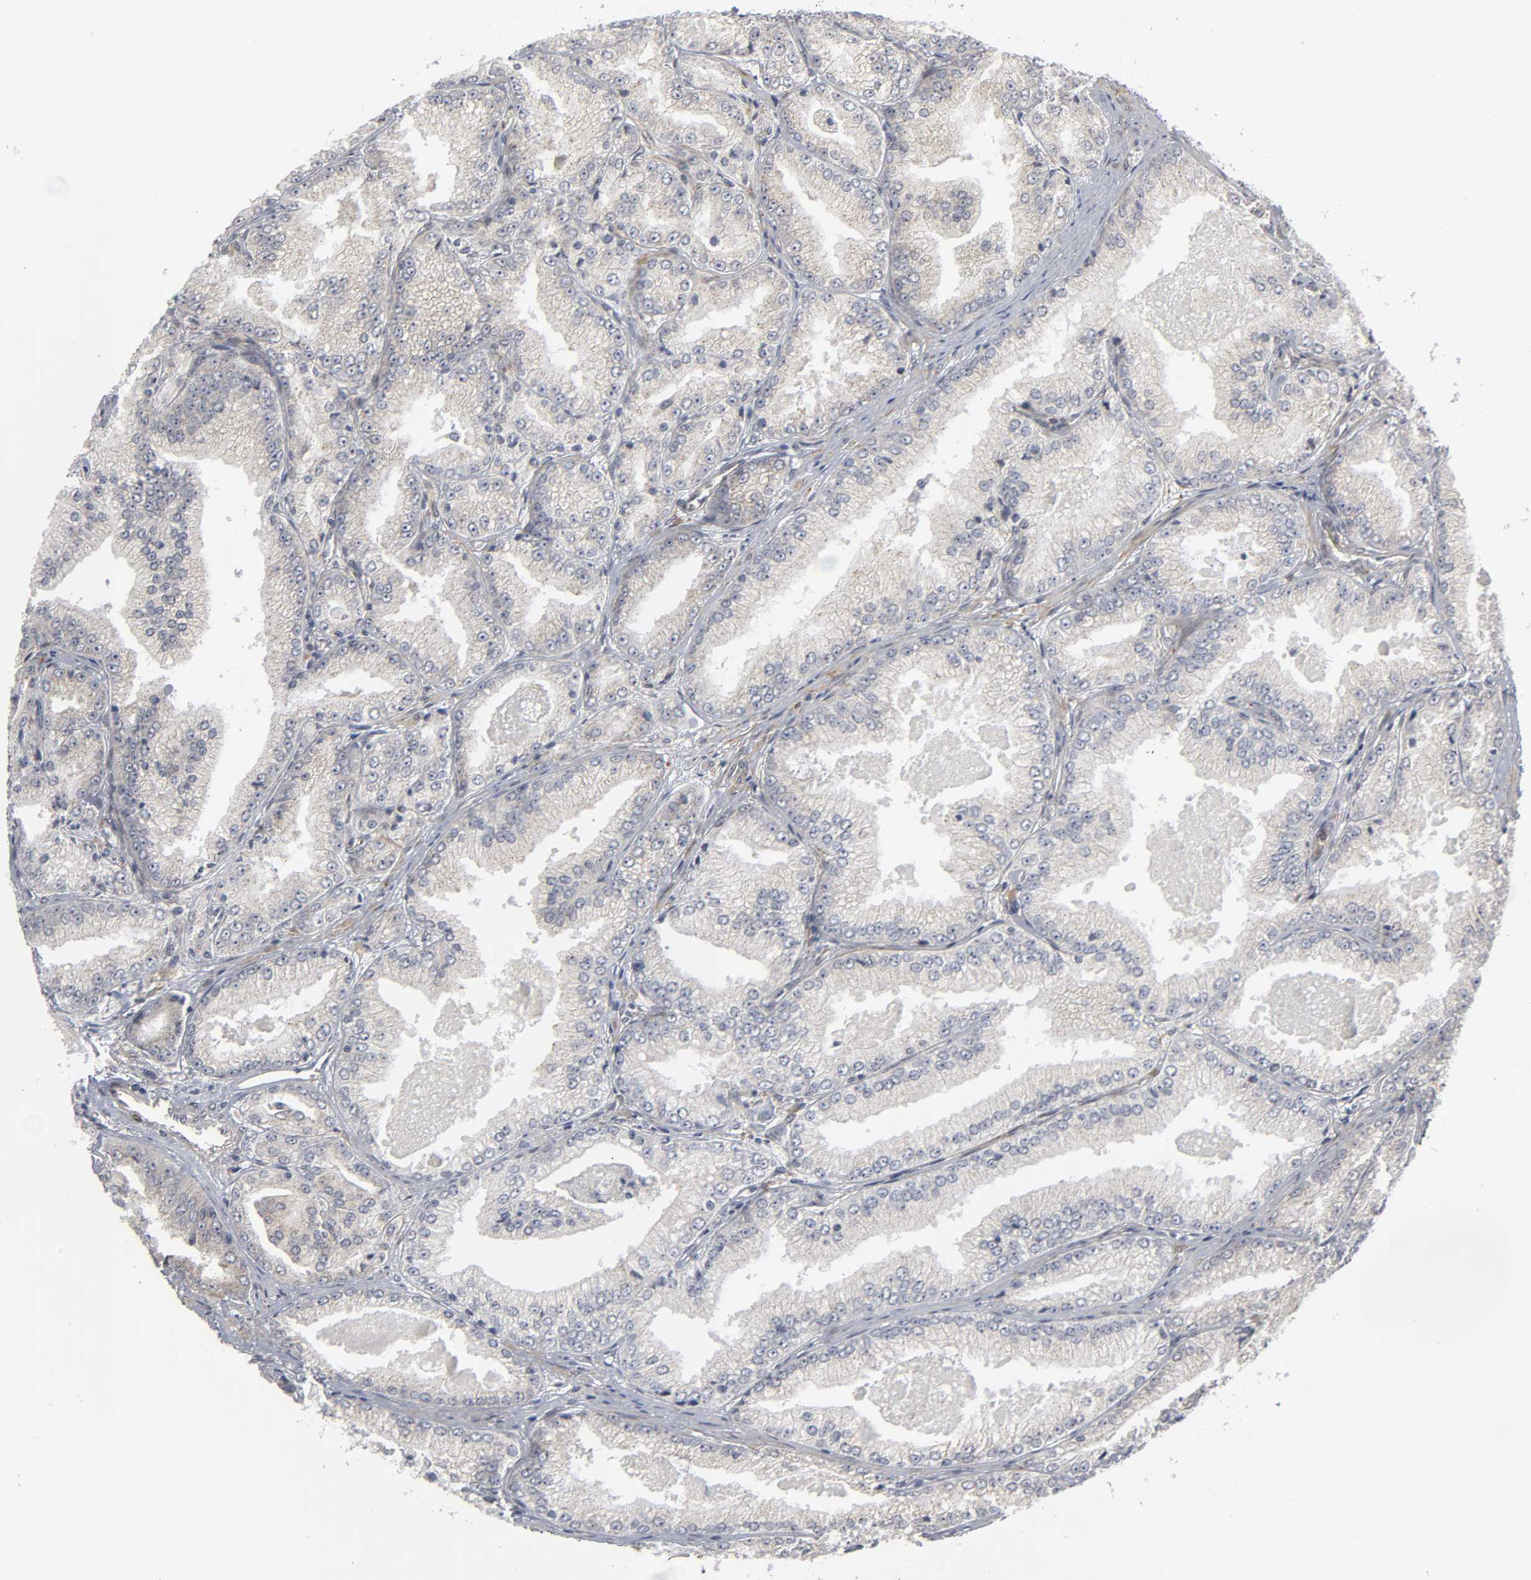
{"staining": {"intensity": "weak", "quantity": "<25%", "location": "cytoplasmic/membranous"}, "tissue": "prostate cancer", "cell_type": "Tumor cells", "image_type": "cancer", "snomed": [{"axis": "morphology", "description": "Adenocarcinoma, High grade"}, {"axis": "topography", "description": "Prostate"}], "caption": "The IHC histopathology image has no significant positivity in tumor cells of prostate high-grade adenocarcinoma tissue.", "gene": "ASB6", "patient": {"sex": "male", "age": 61}}